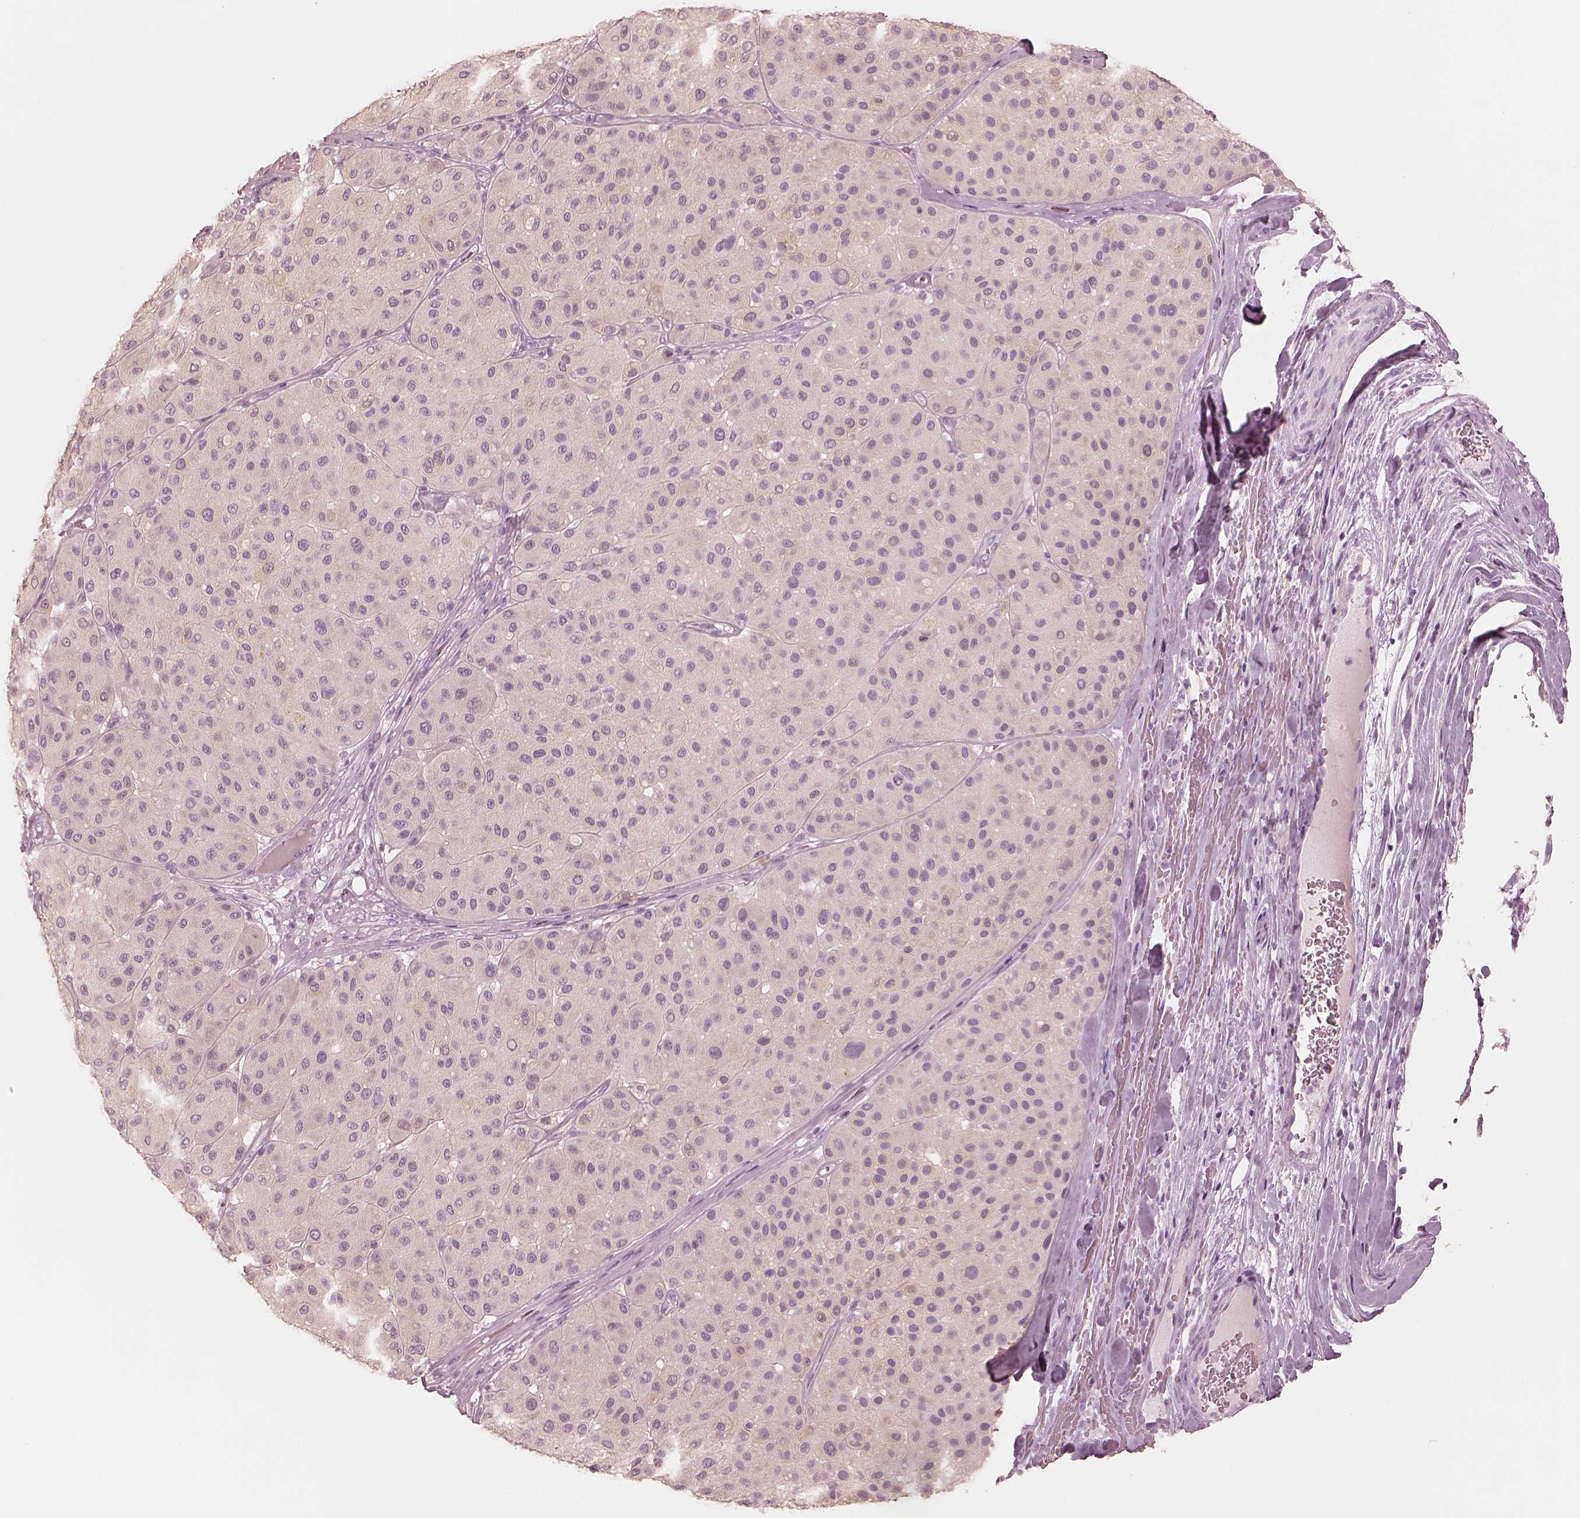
{"staining": {"intensity": "negative", "quantity": "none", "location": "none"}, "tissue": "melanoma", "cell_type": "Tumor cells", "image_type": "cancer", "snomed": [{"axis": "morphology", "description": "Malignant melanoma, Metastatic site"}, {"axis": "topography", "description": "Smooth muscle"}], "caption": "An image of human melanoma is negative for staining in tumor cells. Nuclei are stained in blue.", "gene": "CALR3", "patient": {"sex": "male", "age": 41}}